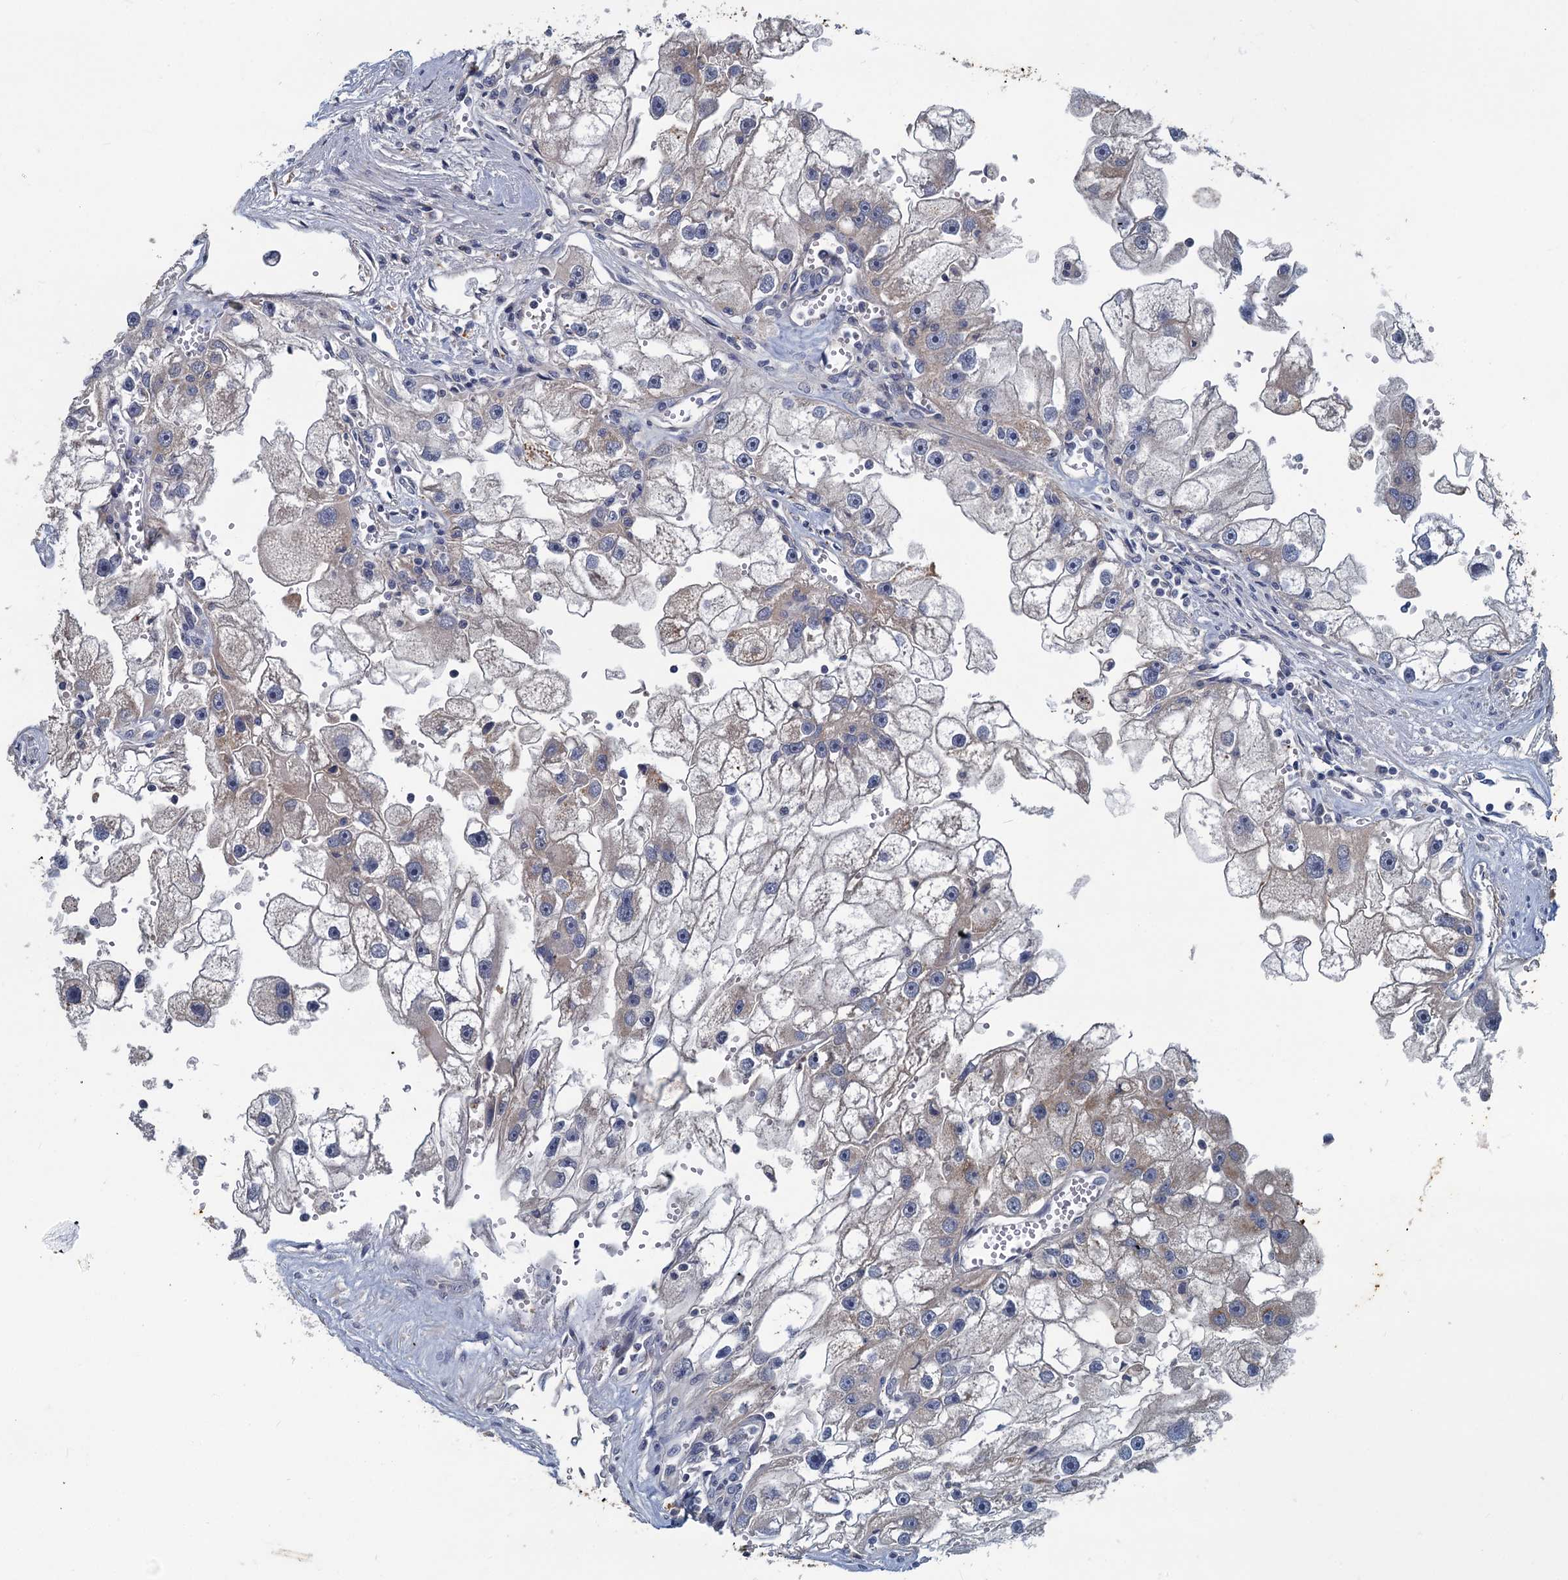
{"staining": {"intensity": "negative", "quantity": "none", "location": "none"}, "tissue": "renal cancer", "cell_type": "Tumor cells", "image_type": "cancer", "snomed": [{"axis": "morphology", "description": "Adenocarcinoma, NOS"}, {"axis": "topography", "description": "Kidney"}], "caption": "Immunohistochemistry (IHC) photomicrograph of neoplastic tissue: renal cancer (adenocarcinoma) stained with DAB (3,3'-diaminobenzidine) shows no significant protein positivity in tumor cells.", "gene": "SLC2A7", "patient": {"sex": "male", "age": 63}}